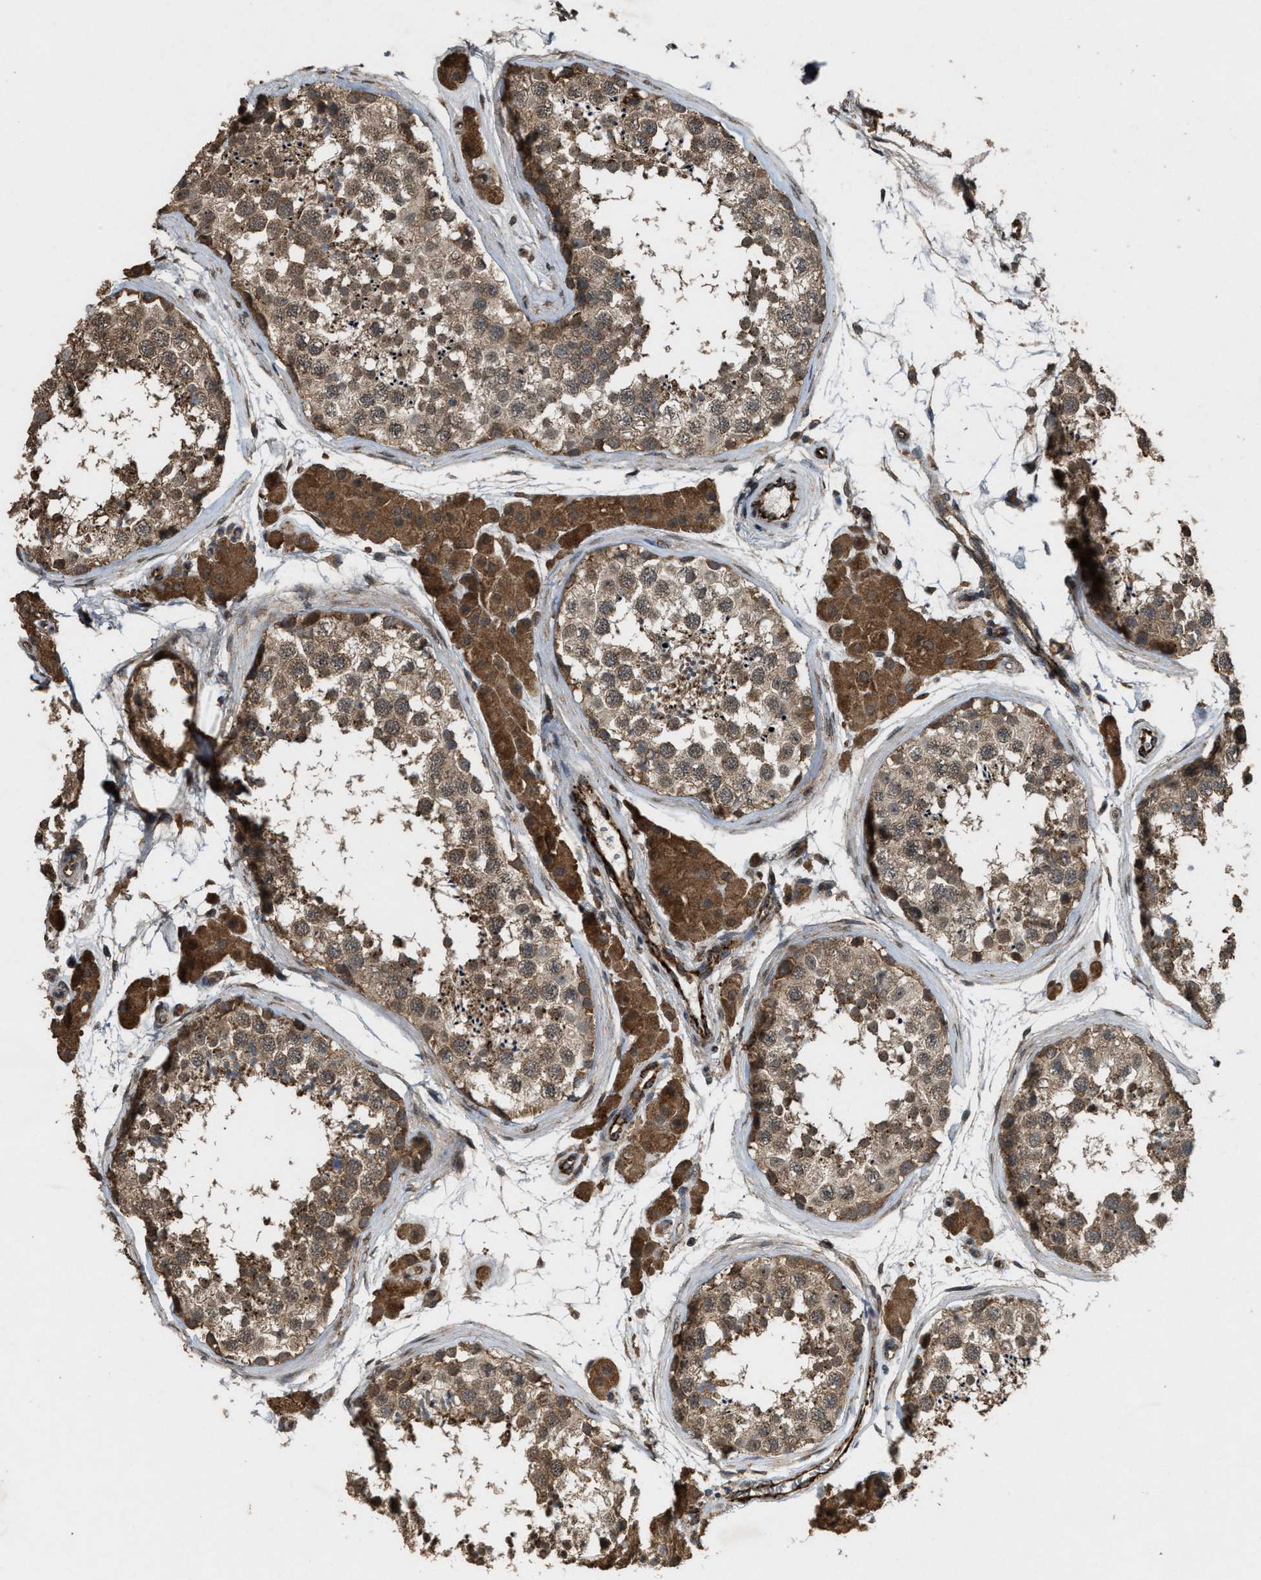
{"staining": {"intensity": "moderate", "quantity": ">75%", "location": "cytoplasmic/membranous"}, "tissue": "testis", "cell_type": "Cells in seminiferous ducts", "image_type": "normal", "snomed": [{"axis": "morphology", "description": "Normal tissue, NOS"}, {"axis": "topography", "description": "Testis"}], "caption": "An image showing moderate cytoplasmic/membranous positivity in approximately >75% of cells in seminiferous ducts in normal testis, as visualized by brown immunohistochemical staining.", "gene": "ARHGEF5", "patient": {"sex": "male", "age": 56}}